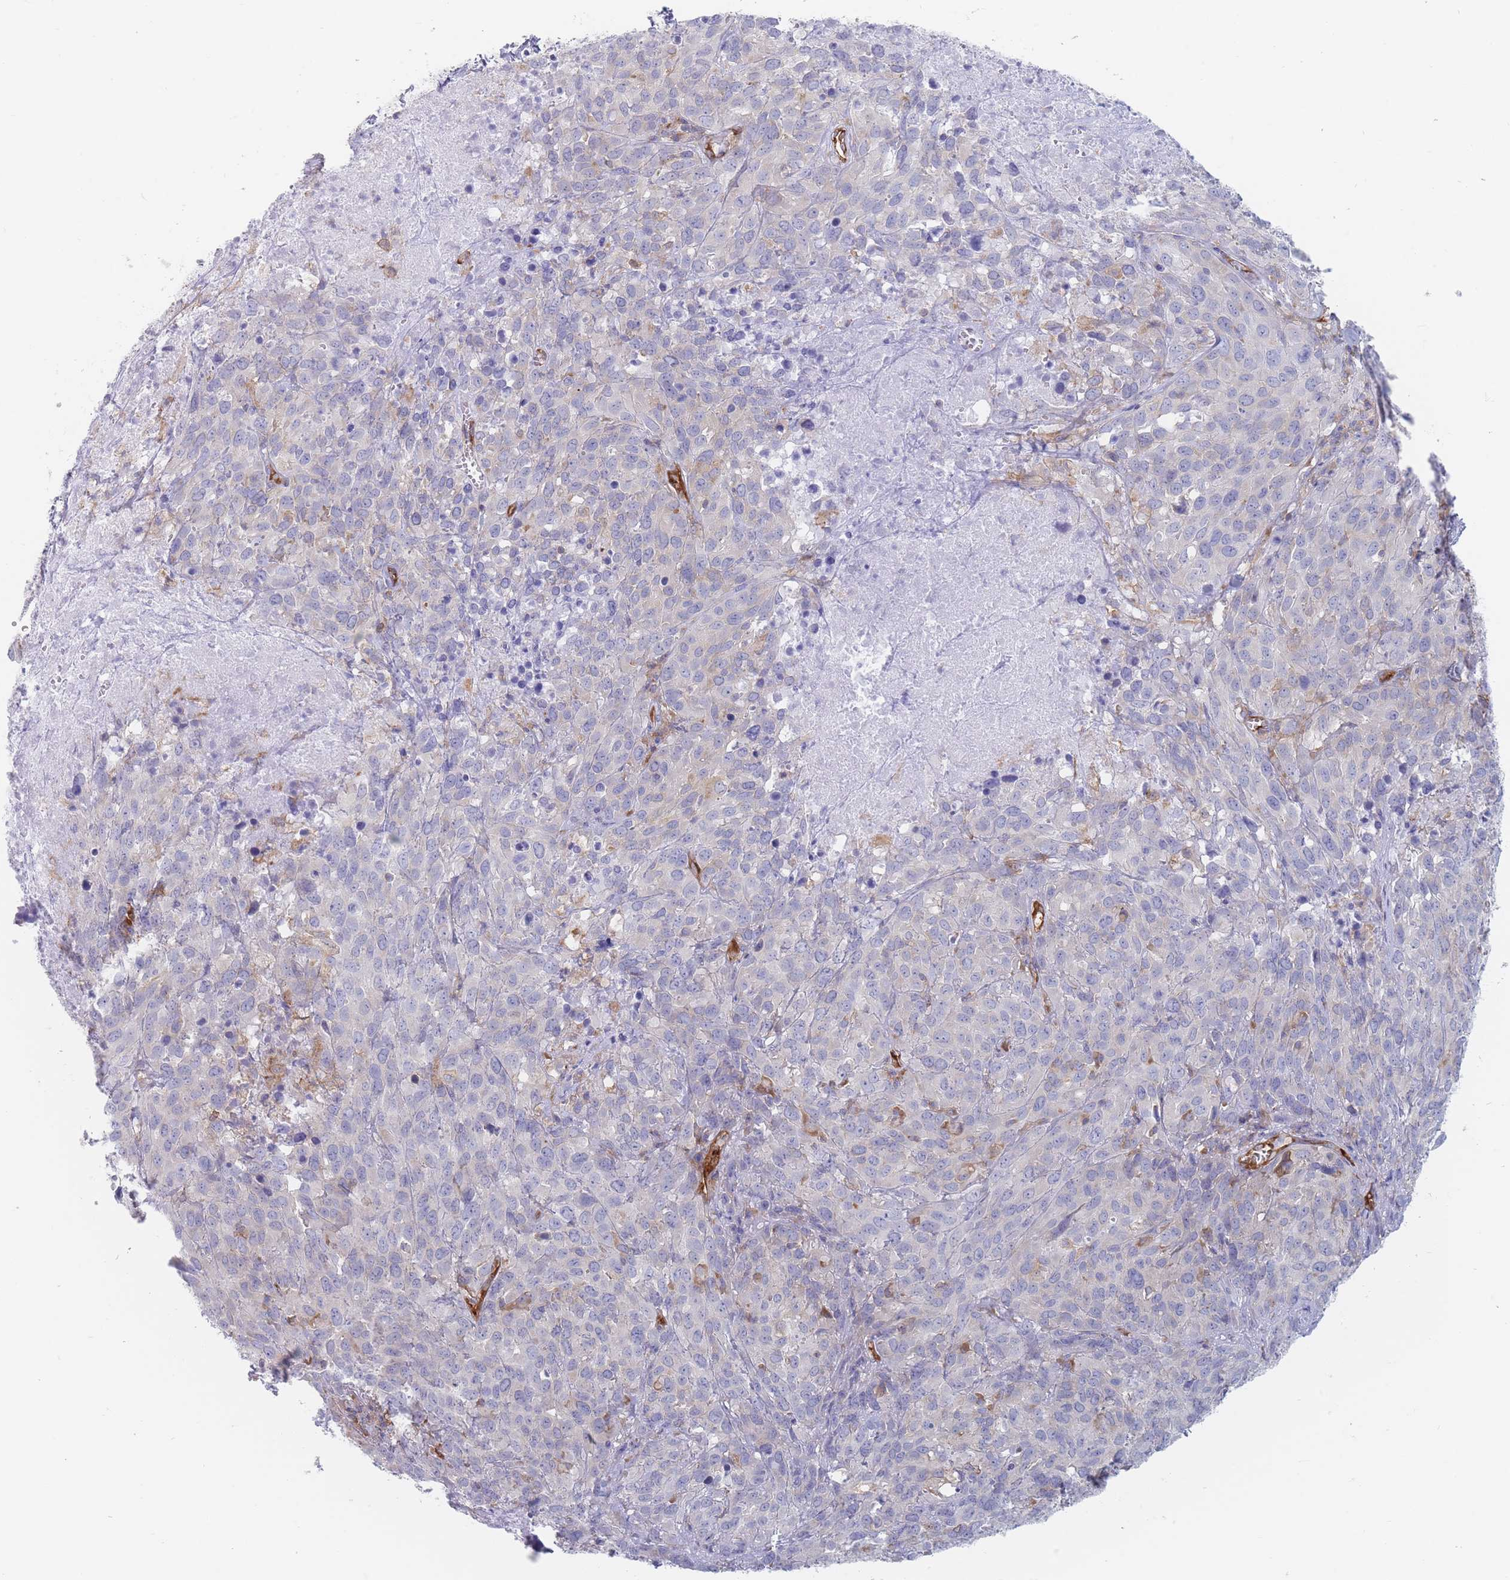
{"staining": {"intensity": "moderate", "quantity": "<25%", "location": "cytoplasmic/membranous"}, "tissue": "cervical cancer", "cell_type": "Tumor cells", "image_type": "cancer", "snomed": [{"axis": "morphology", "description": "Squamous cell carcinoma, NOS"}, {"axis": "topography", "description": "Cervix"}], "caption": "This is an image of immunohistochemistry (IHC) staining of cervical cancer (squamous cell carcinoma), which shows moderate staining in the cytoplasmic/membranous of tumor cells.", "gene": "MAP1S", "patient": {"sex": "female", "age": 51}}